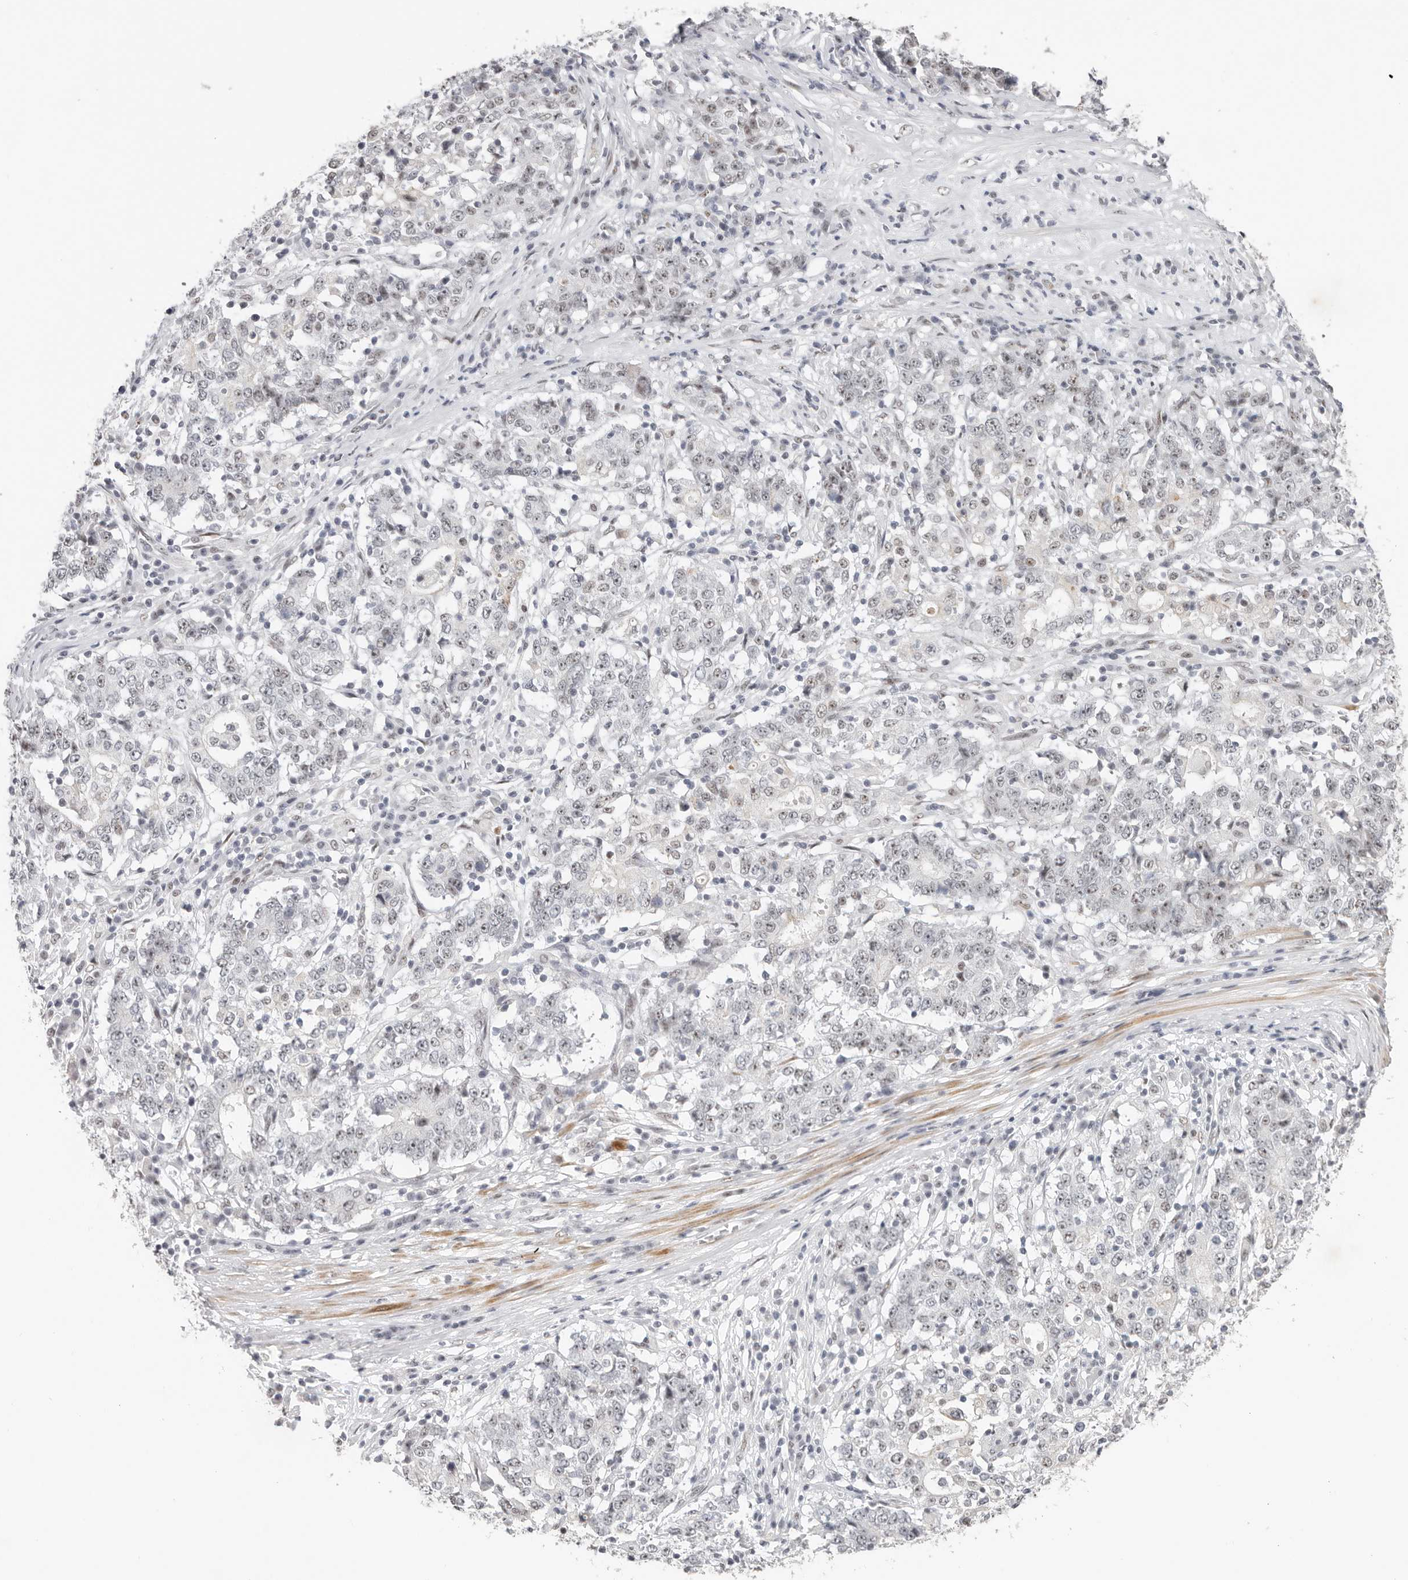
{"staining": {"intensity": "weak", "quantity": "<25%", "location": "nuclear"}, "tissue": "stomach cancer", "cell_type": "Tumor cells", "image_type": "cancer", "snomed": [{"axis": "morphology", "description": "Adenocarcinoma, NOS"}, {"axis": "topography", "description": "Stomach"}], "caption": "Stomach adenocarcinoma was stained to show a protein in brown. There is no significant staining in tumor cells.", "gene": "LARP7", "patient": {"sex": "male", "age": 59}}